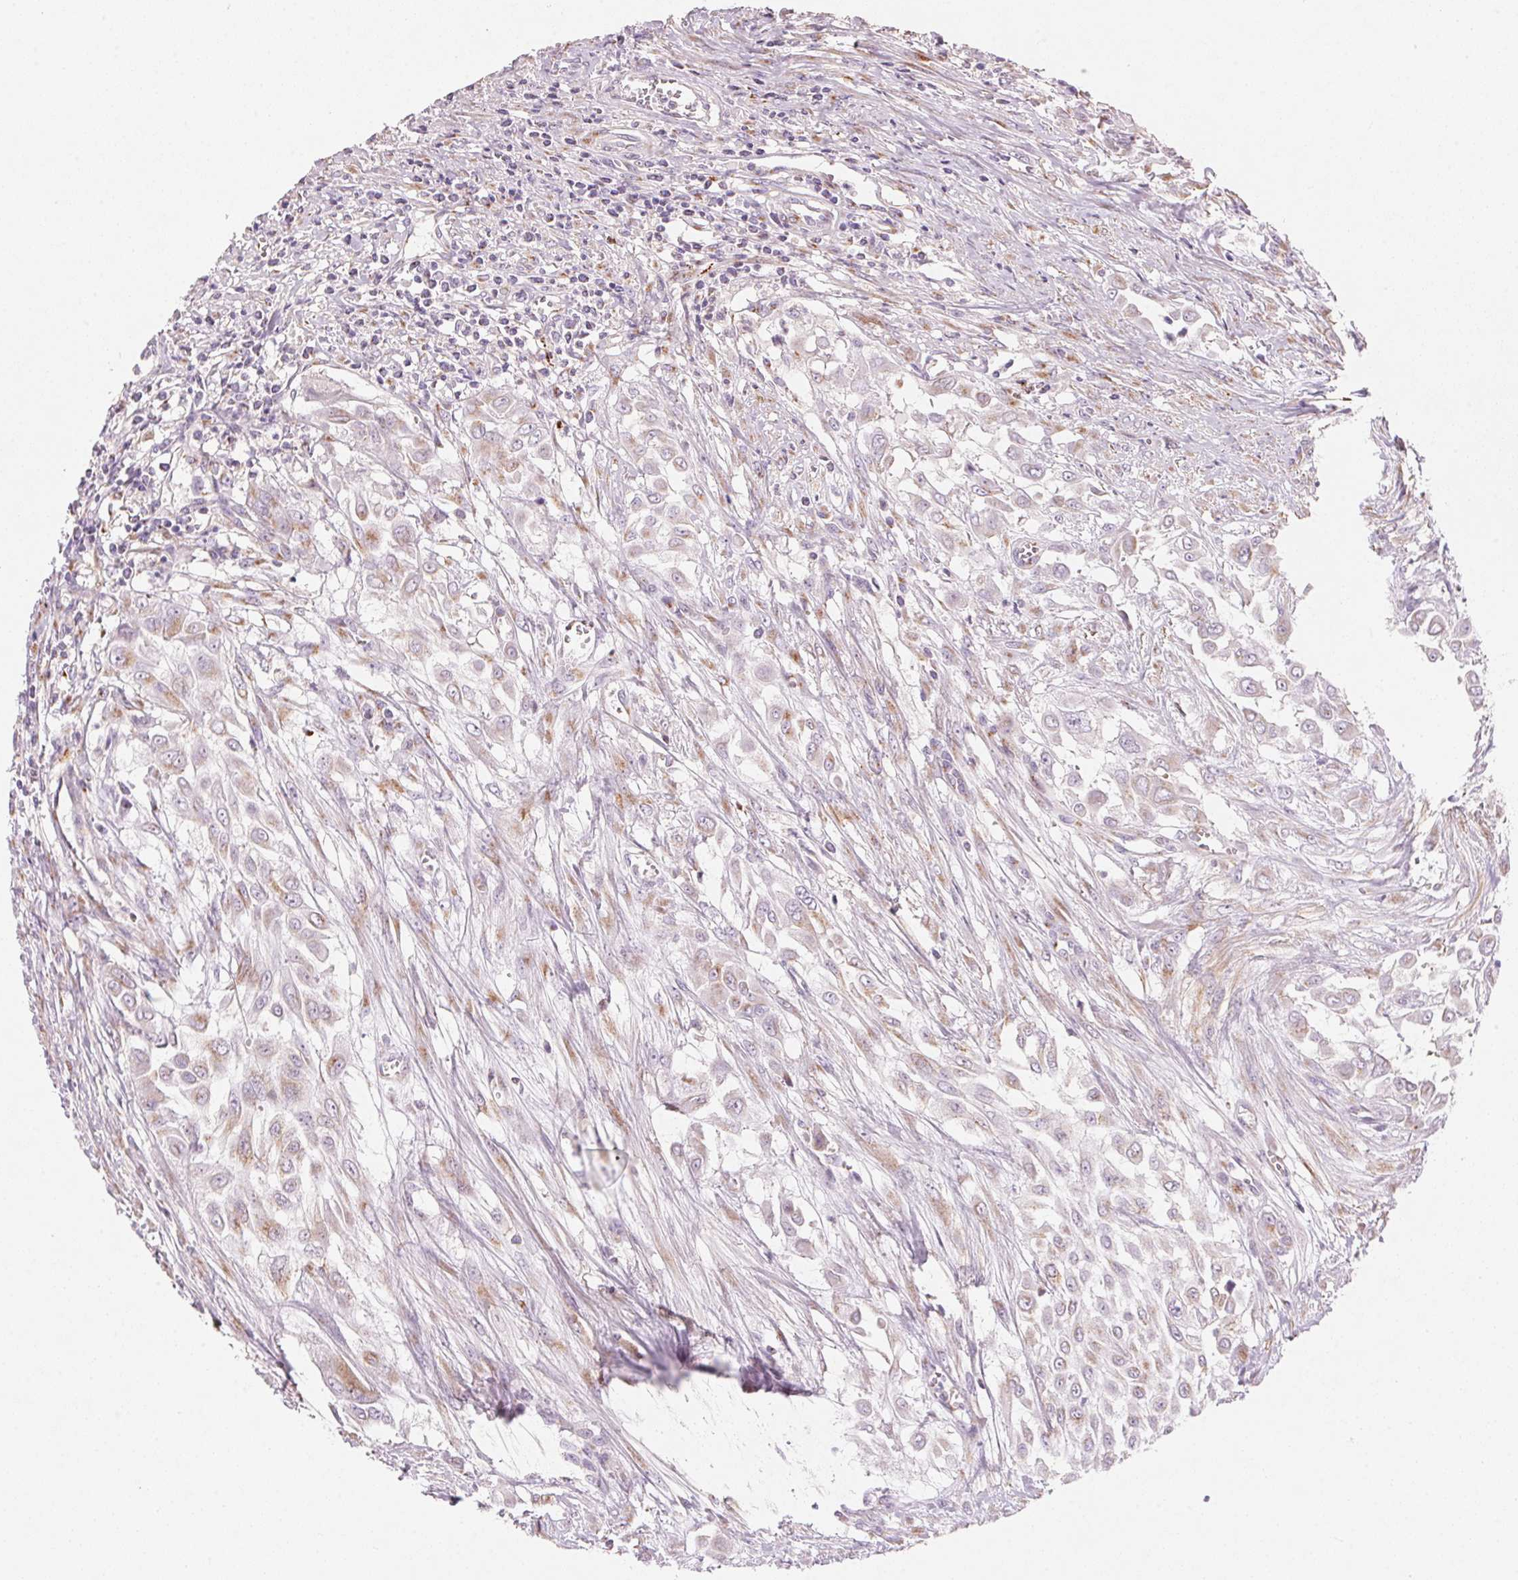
{"staining": {"intensity": "weak", "quantity": "<25%", "location": "cytoplasmic/membranous"}, "tissue": "urothelial cancer", "cell_type": "Tumor cells", "image_type": "cancer", "snomed": [{"axis": "morphology", "description": "Urothelial carcinoma, High grade"}, {"axis": "topography", "description": "Urinary bladder"}], "caption": "Protein analysis of urothelial carcinoma (high-grade) demonstrates no significant staining in tumor cells.", "gene": "DRAM2", "patient": {"sex": "male", "age": 57}}